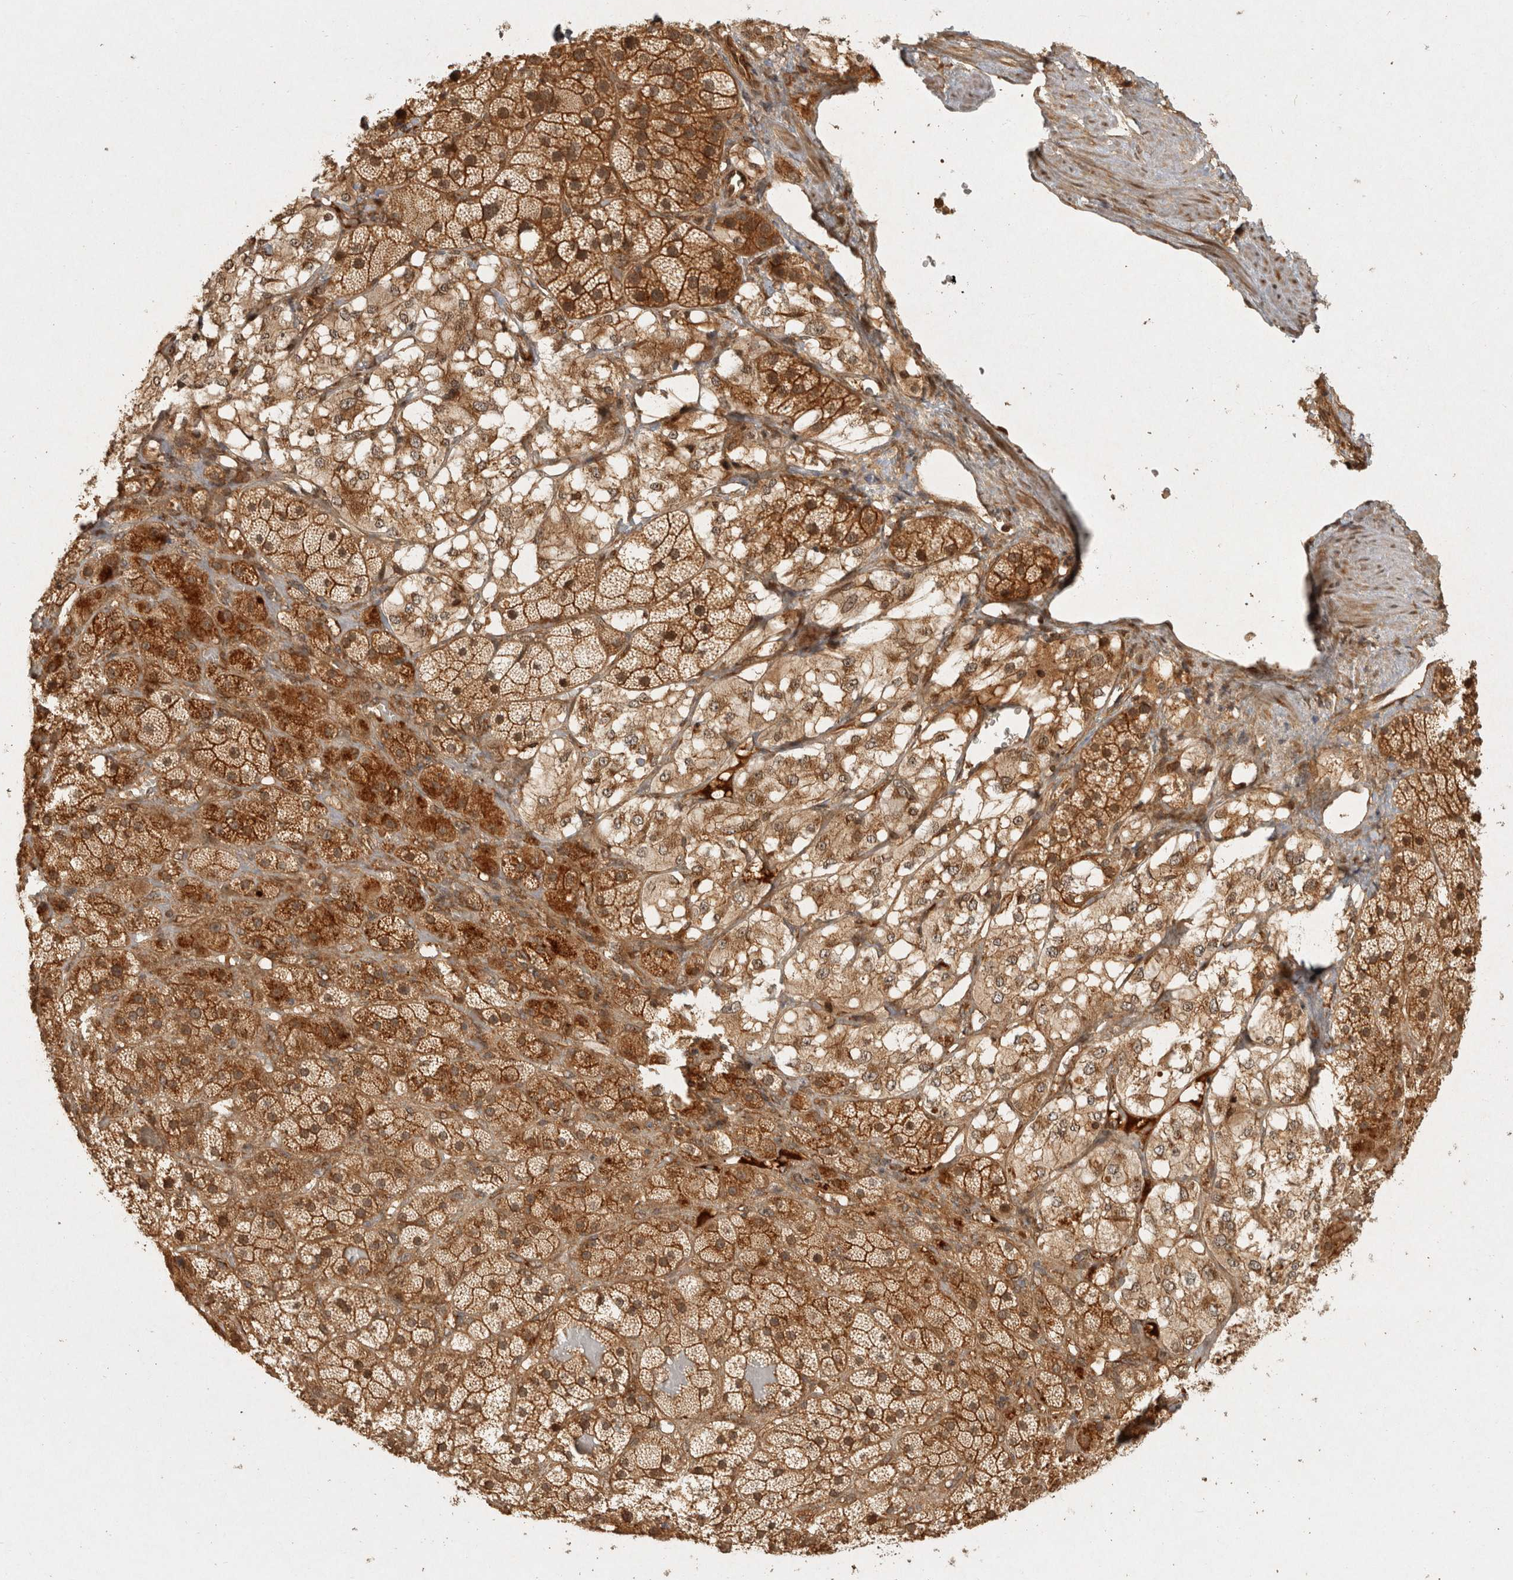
{"staining": {"intensity": "strong", "quantity": ">75%", "location": "cytoplasmic/membranous"}, "tissue": "adrenal gland", "cell_type": "Glandular cells", "image_type": "normal", "snomed": [{"axis": "morphology", "description": "Normal tissue, NOS"}, {"axis": "topography", "description": "Adrenal gland"}], "caption": "Human adrenal gland stained for a protein (brown) shows strong cytoplasmic/membranous positive positivity in about >75% of glandular cells.", "gene": "CAMSAP2", "patient": {"sex": "male", "age": 57}}